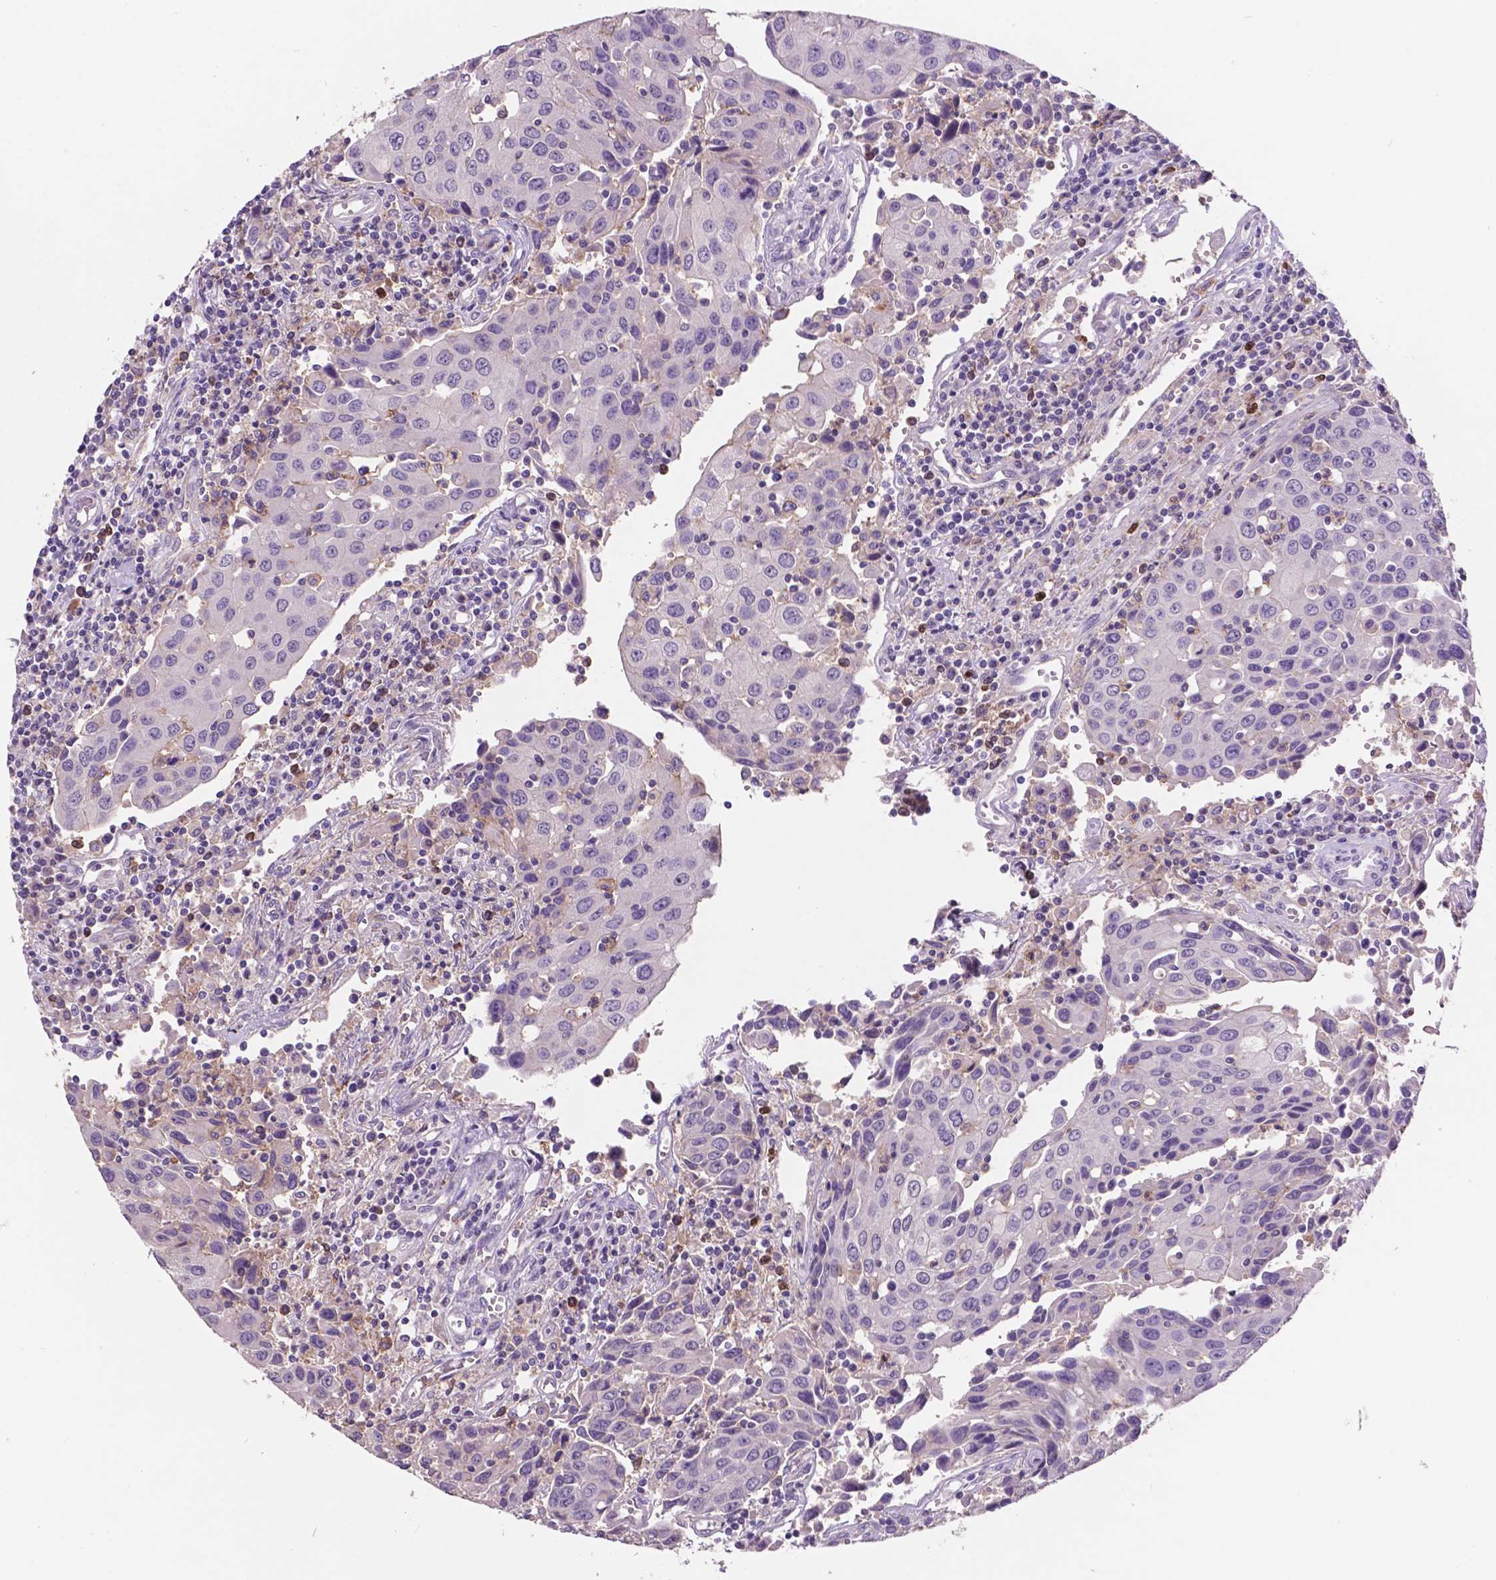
{"staining": {"intensity": "negative", "quantity": "none", "location": "none"}, "tissue": "urothelial cancer", "cell_type": "Tumor cells", "image_type": "cancer", "snomed": [{"axis": "morphology", "description": "Urothelial carcinoma, High grade"}, {"axis": "topography", "description": "Urinary bladder"}], "caption": "Immunohistochemical staining of human high-grade urothelial carcinoma demonstrates no significant staining in tumor cells. (Brightfield microscopy of DAB immunohistochemistry (IHC) at high magnification).", "gene": "PLSCR1", "patient": {"sex": "female", "age": 85}}